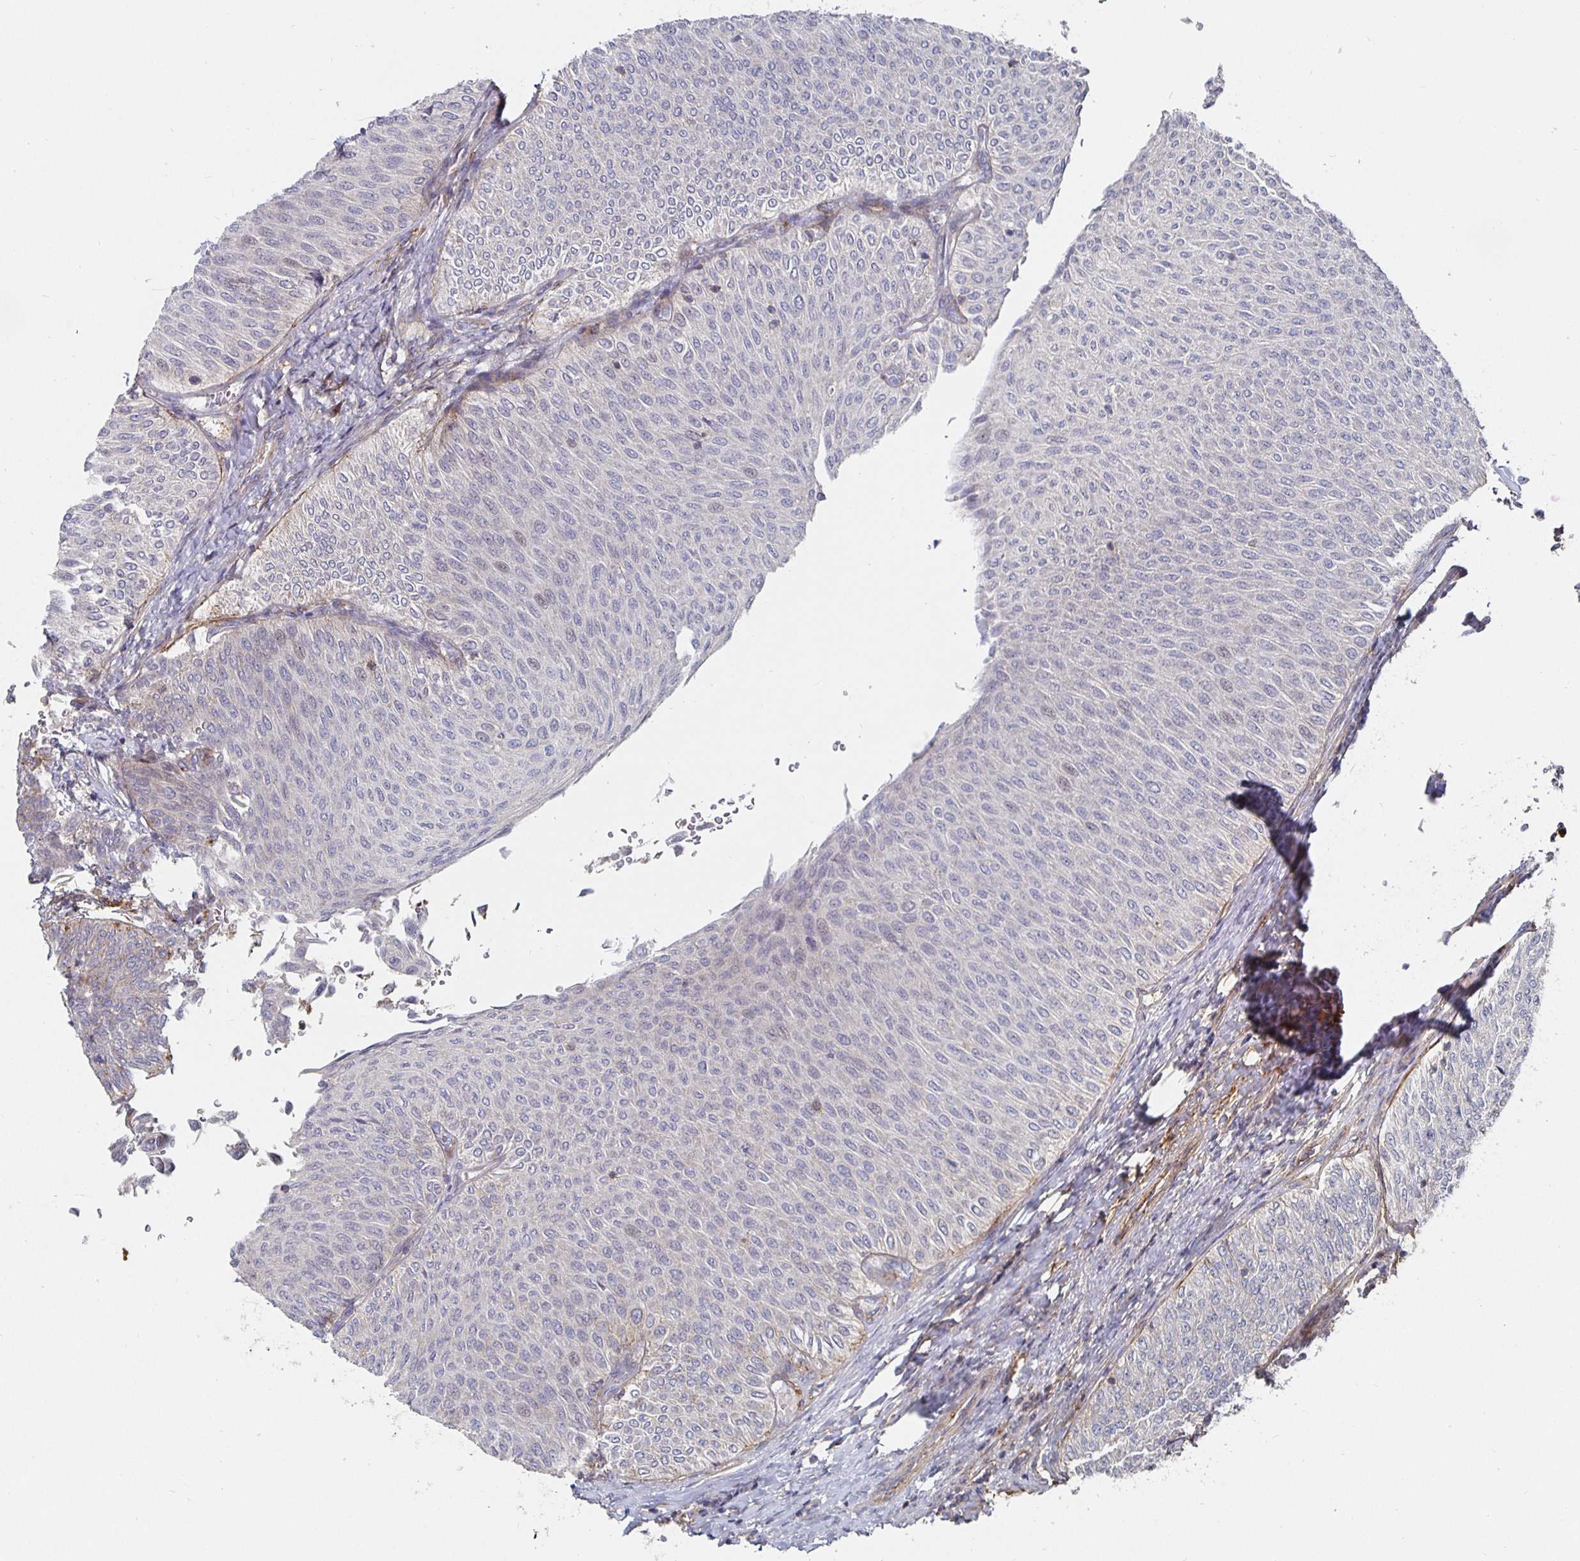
{"staining": {"intensity": "weak", "quantity": "<25%", "location": "cytoplasmic/membranous"}, "tissue": "urothelial cancer", "cell_type": "Tumor cells", "image_type": "cancer", "snomed": [{"axis": "morphology", "description": "Urothelial carcinoma, Low grade"}, {"axis": "topography", "description": "Urinary bladder"}], "caption": "The histopathology image exhibits no staining of tumor cells in urothelial carcinoma (low-grade).", "gene": "GJA4", "patient": {"sex": "male", "age": 78}}